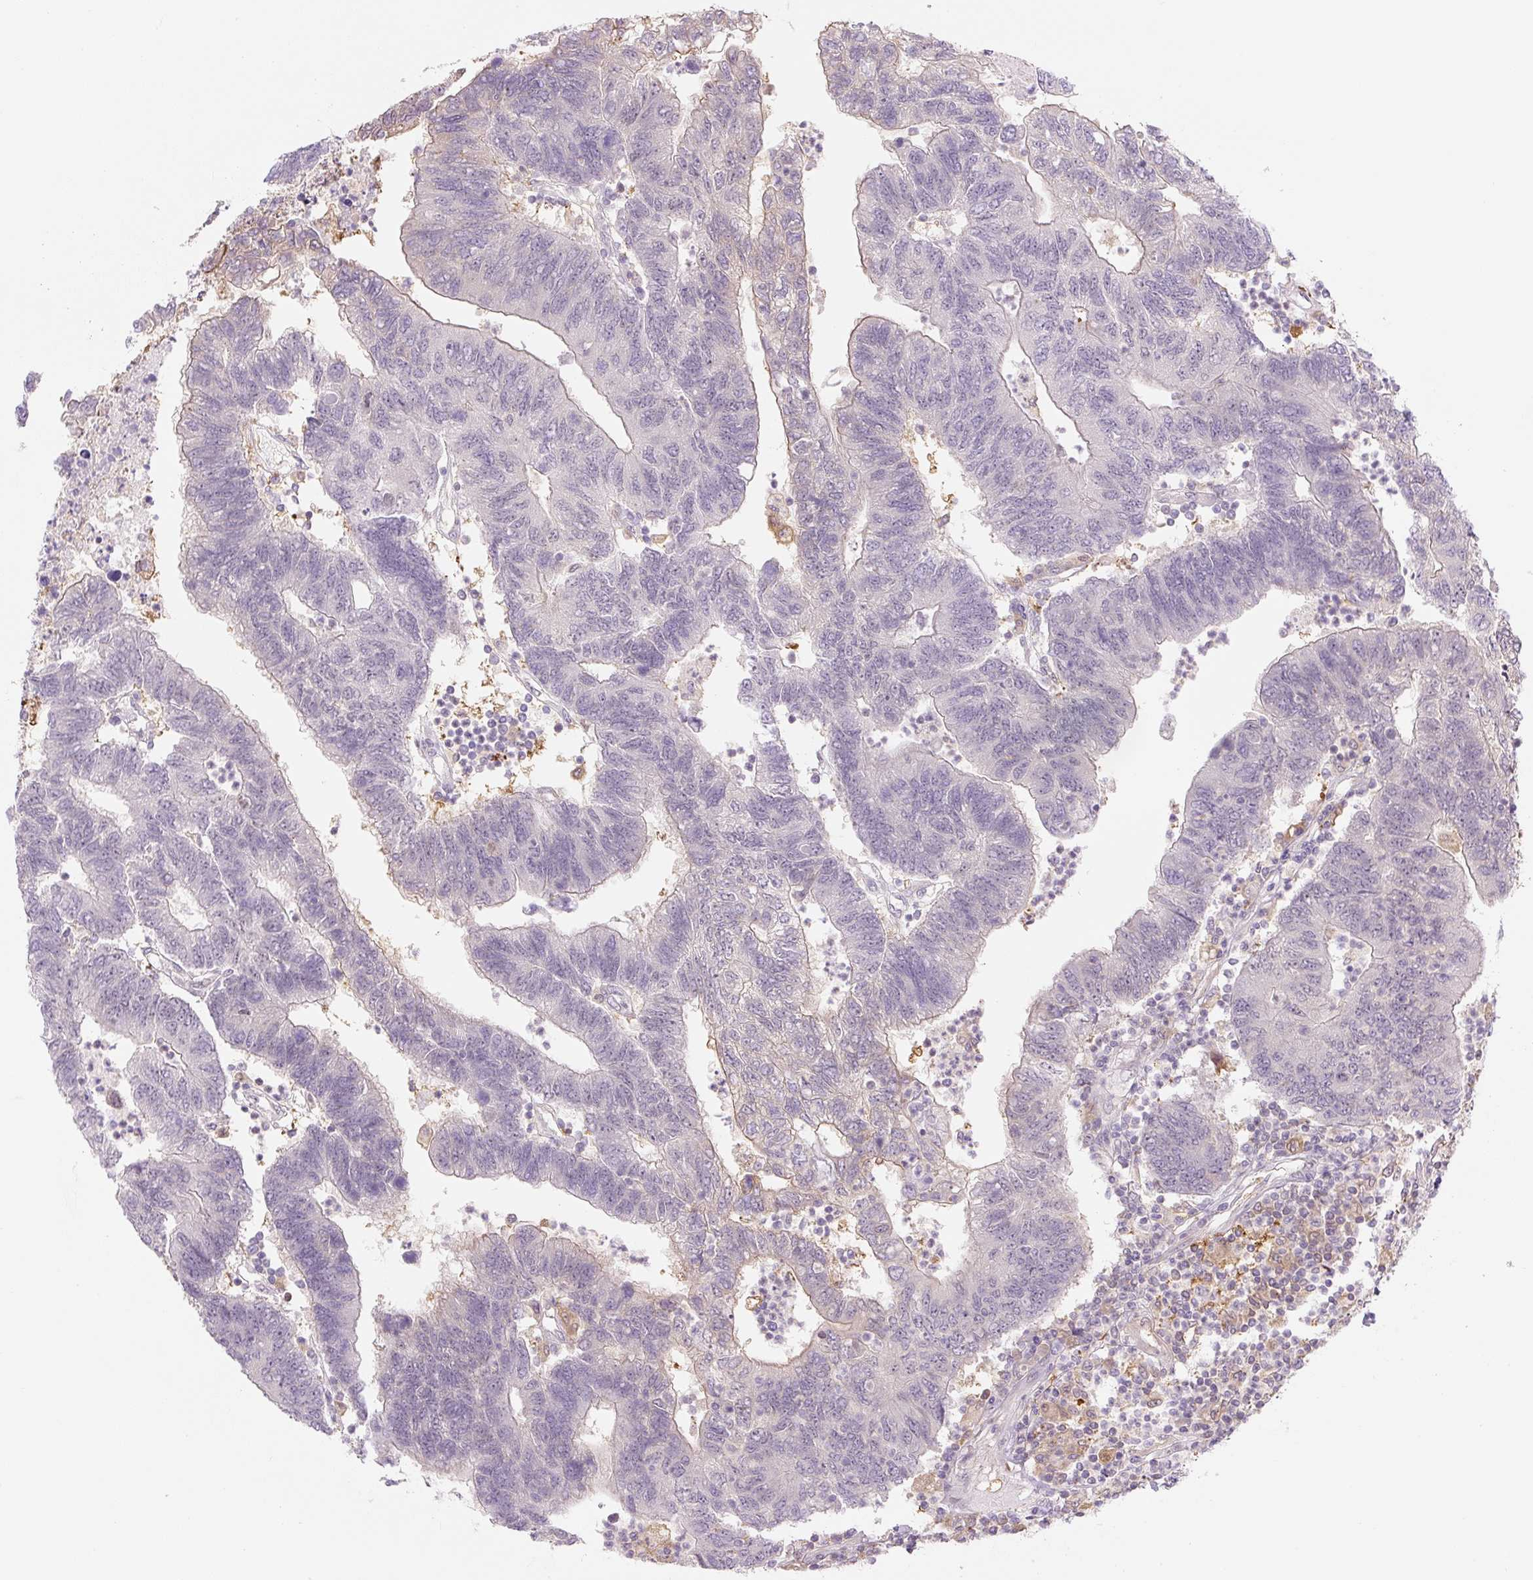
{"staining": {"intensity": "negative", "quantity": "none", "location": "none"}, "tissue": "colorectal cancer", "cell_type": "Tumor cells", "image_type": "cancer", "snomed": [{"axis": "morphology", "description": "Adenocarcinoma, NOS"}, {"axis": "topography", "description": "Colon"}], "caption": "Immunohistochemistry (IHC) micrograph of human adenocarcinoma (colorectal) stained for a protein (brown), which demonstrates no staining in tumor cells. (Stains: DAB immunohistochemistry with hematoxylin counter stain, Microscopy: brightfield microscopy at high magnification).", "gene": "SPSB2", "patient": {"sex": "female", "age": 48}}